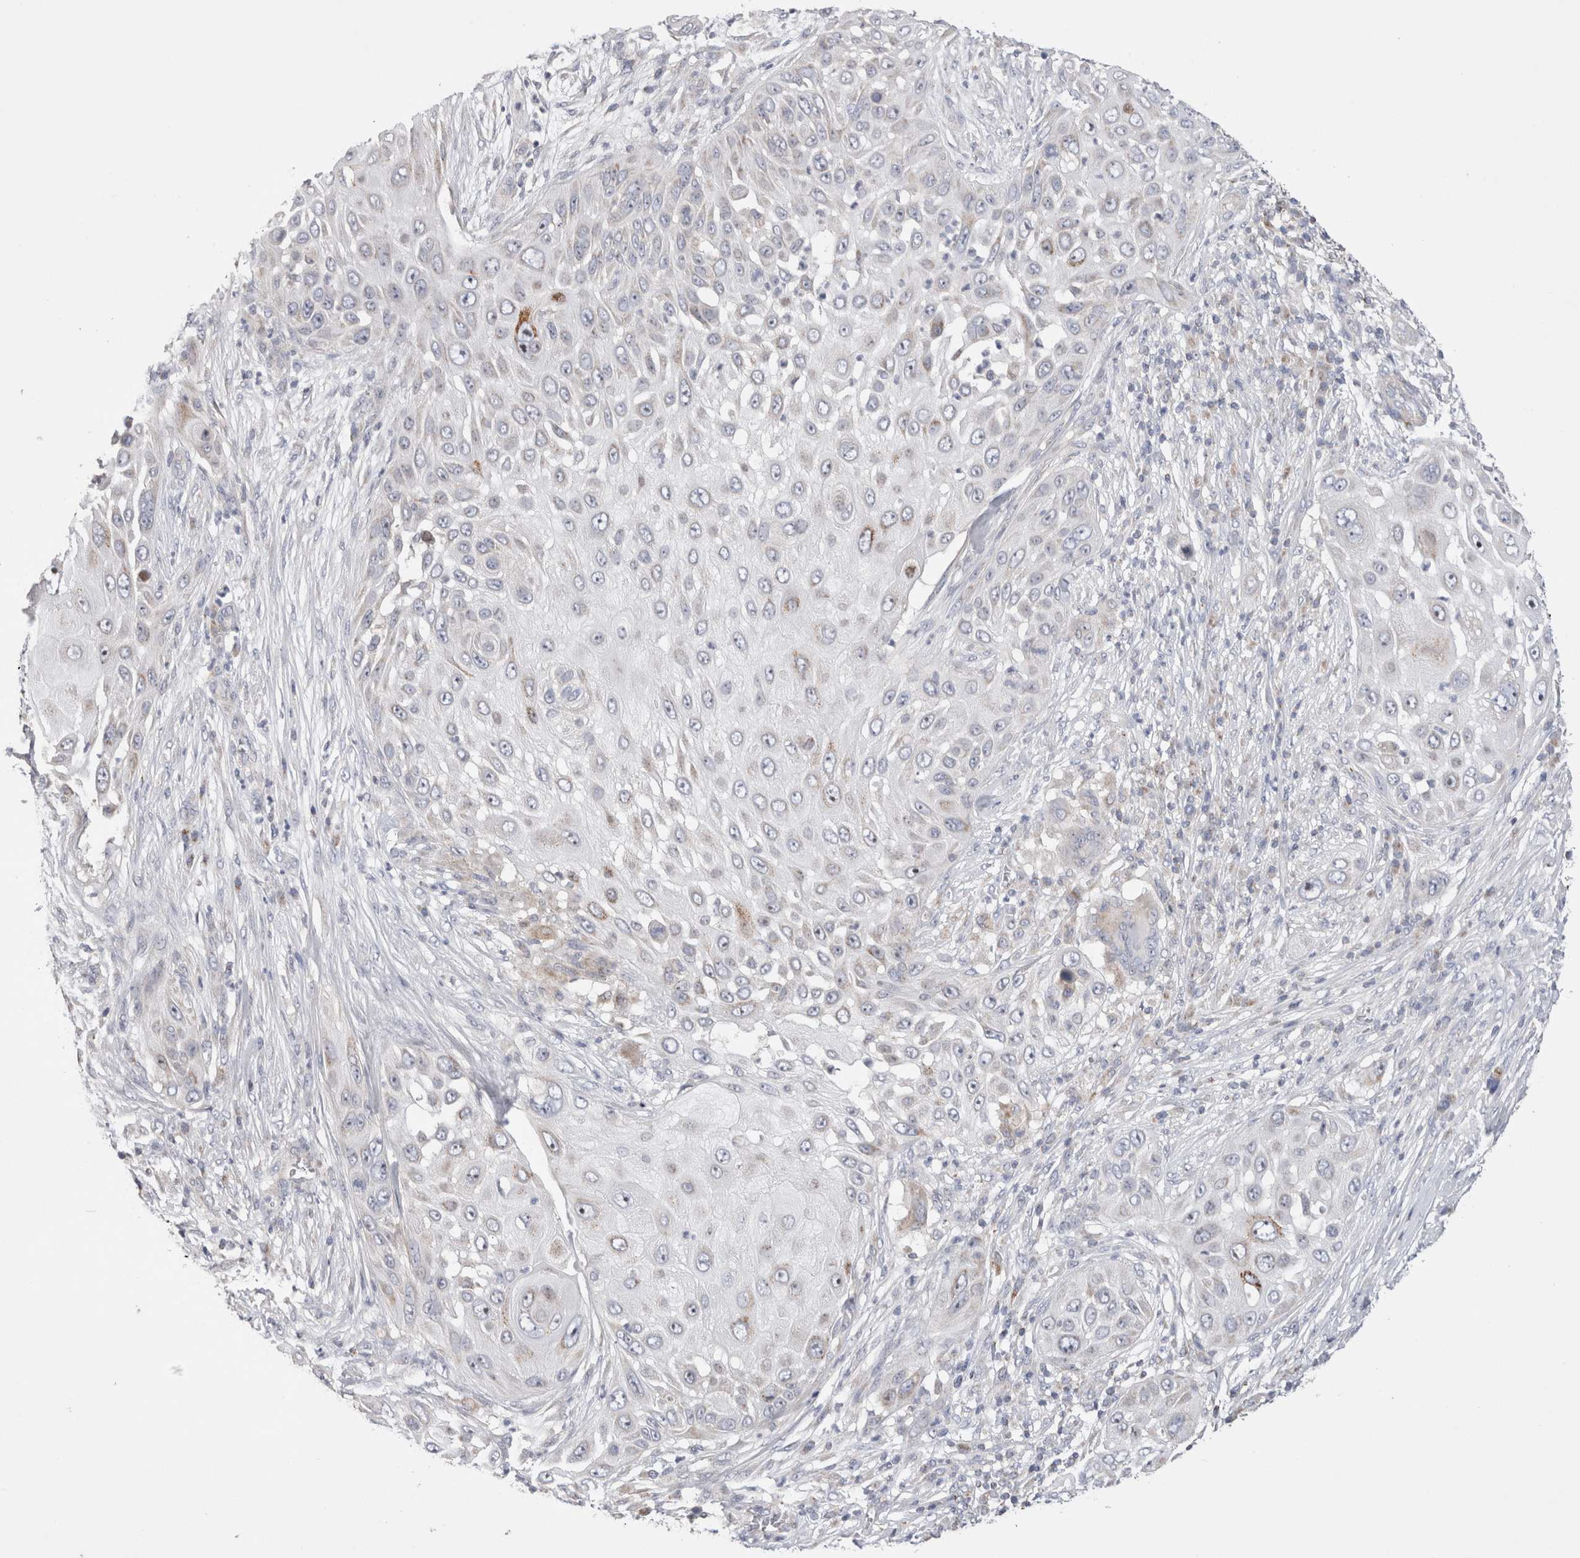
{"staining": {"intensity": "moderate", "quantity": "<25%", "location": "cytoplasmic/membranous"}, "tissue": "skin cancer", "cell_type": "Tumor cells", "image_type": "cancer", "snomed": [{"axis": "morphology", "description": "Squamous cell carcinoma, NOS"}, {"axis": "topography", "description": "Skin"}], "caption": "Skin cancer (squamous cell carcinoma) stained for a protein exhibits moderate cytoplasmic/membranous positivity in tumor cells.", "gene": "CHADL", "patient": {"sex": "female", "age": 44}}